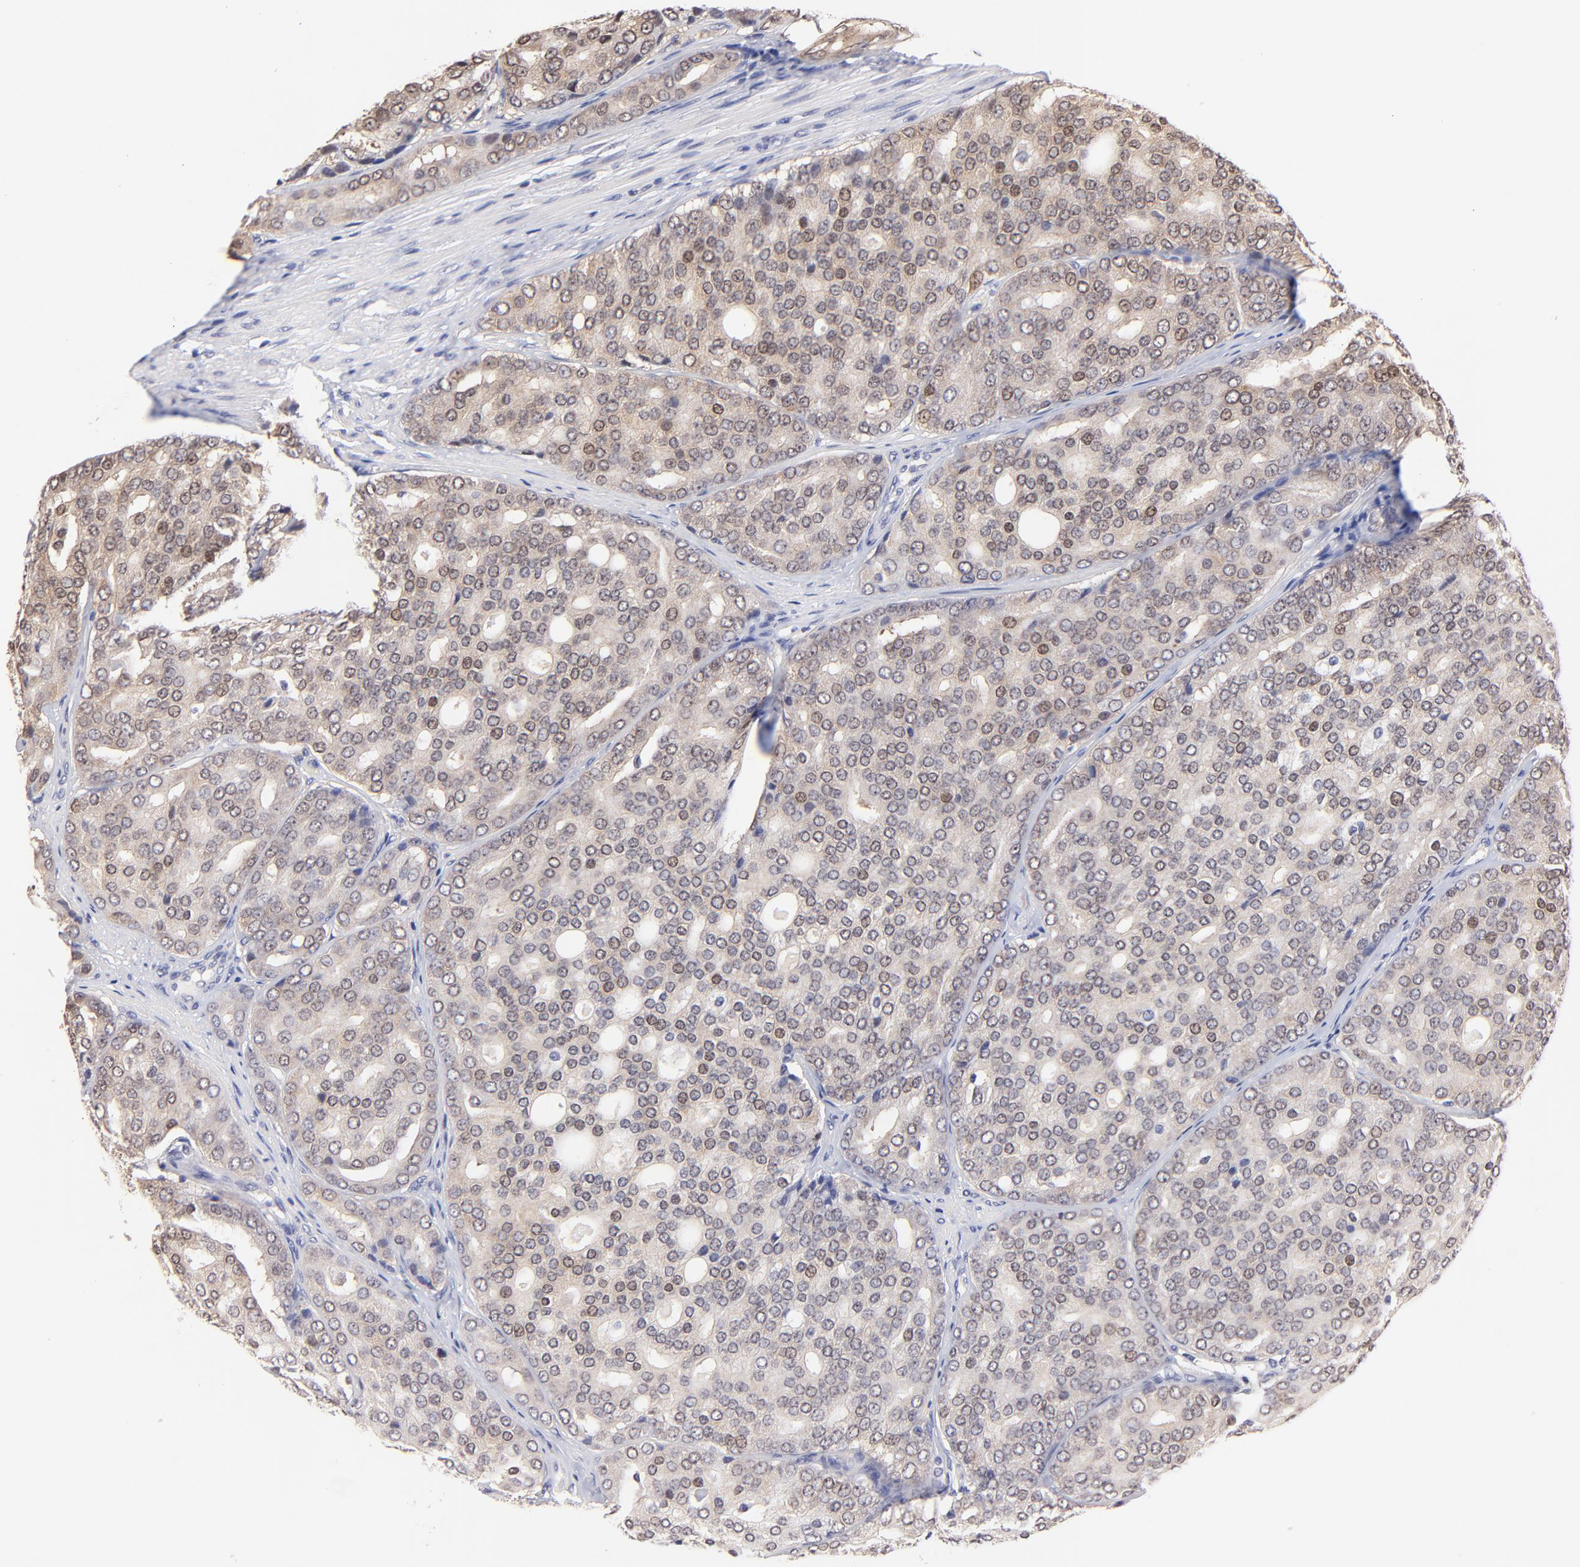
{"staining": {"intensity": "moderate", "quantity": ">75%", "location": "cytoplasmic/membranous"}, "tissue": "prostate cancer", "cell_type": "Tumor cells", "image_type": "cancer", "snomed": [{"axis": "morphology", "description": "Adenocarcinoma, High grade"}, {"axis": "topography", "description": "Prostate"}], "caption": "A brown stain highlights moderate cytoplasmic/membranous positivity of a protein in human adenocarcinoma (high-grade) (prostate) tumor cells. The staining was performed using DAB to visualize the protein expression in brown, while the nuclei were stained in blue with hematoxylin (Magnification: 20x).", "gene": "ZNF155", "patient": {"sex": "male", "age": 64}}